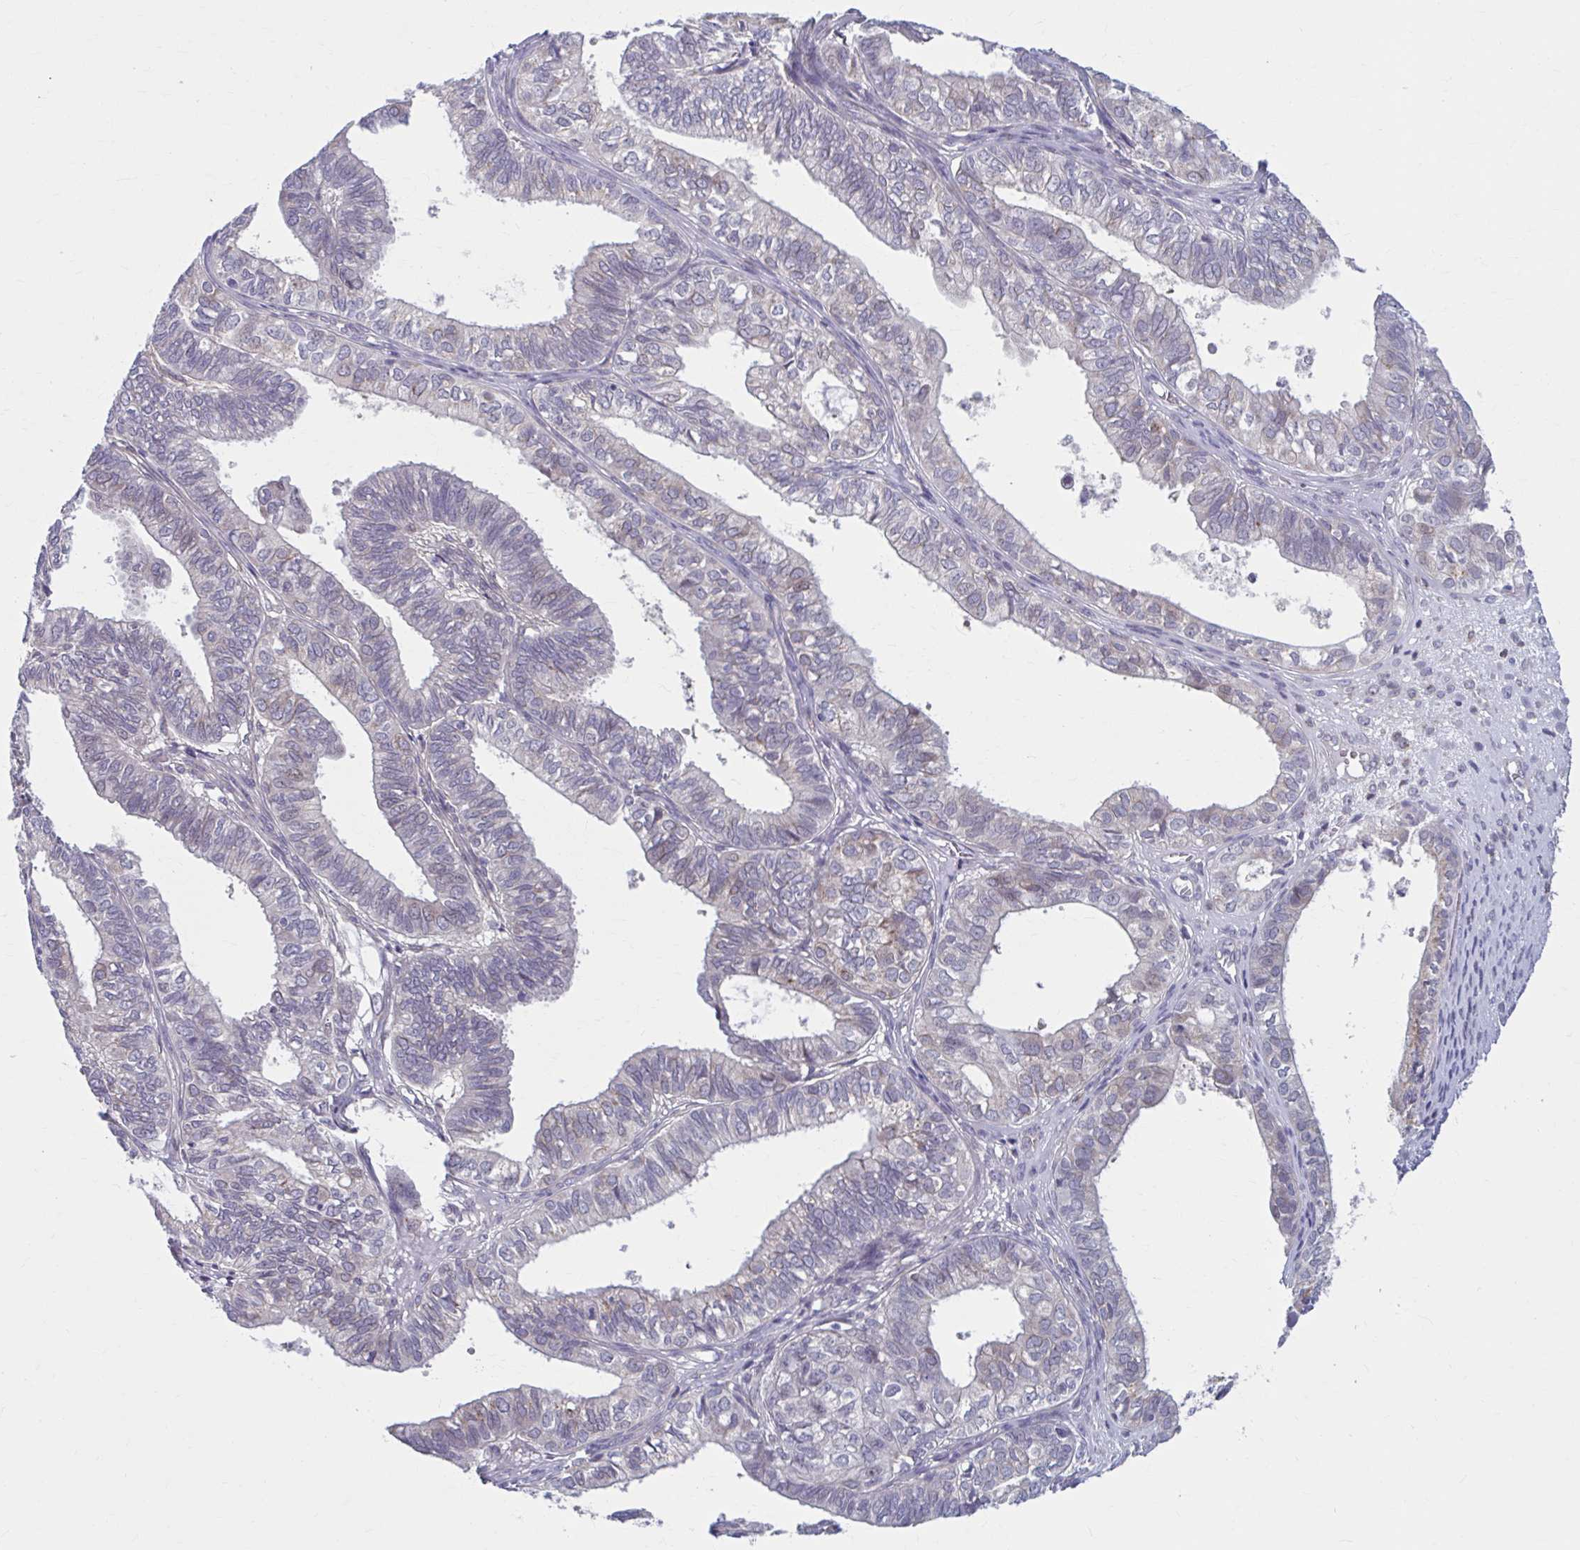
{"staining": {"intensity": "weak", "quantity": "<25%", "location": "cytoplasmic/membranous"}, "tissue": "ovarian cancer", "cell_type": "Tumor cells", "image_type": "cancer", "snomed": [{"axis": "morphology", "description": "Carcinoma, endometroid"}, {"axis": "topography", "description": "Ovary"}], "caption": "Micrograph shows no protein positivity in tumor cells of ovarian cancer tissue.", "gene": "CHST3", "patient": {"sex": "female", "age": 64}}